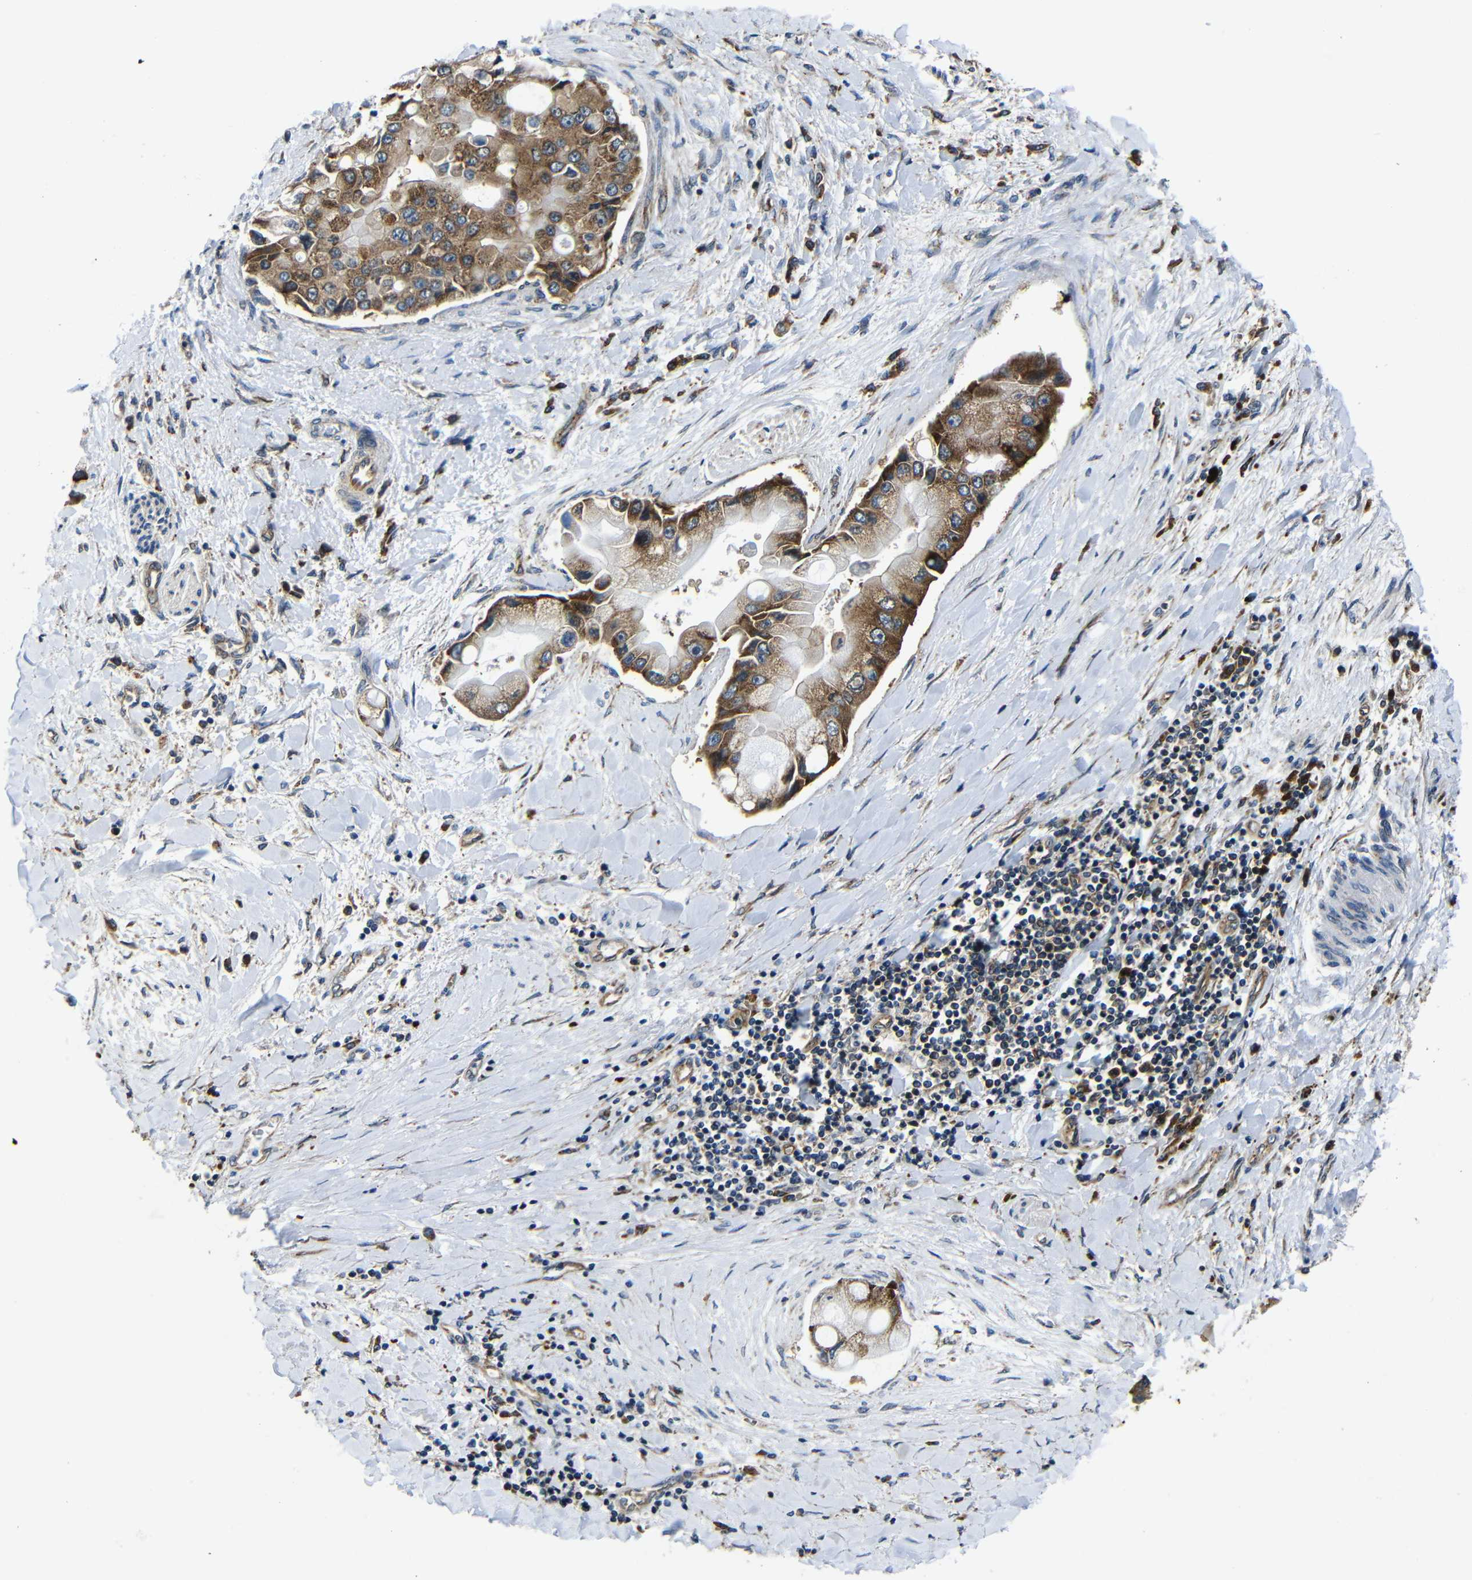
{"staining": {"intensity": "moderate", "quantity": ">75%", "location": "cytoplasmic/membranous"}, "tissue": "liver cancer", "cell_type": "Tumor cells", "image_type": "cancer", "snomed": [{"axis": "morphology", "description": "Cholangiocarcinoma"}, {"axis": "topography", "description": "Liver"}], "caption": "Moderate cytoplasmic/membranous staining is present in about >75% of tumor cells in liver cholangiocarcinoma. (IHC, brightfield microscopy, high magnification).", "gene": "ABCE1", "patient": {"sex": "male", "age": 50}}